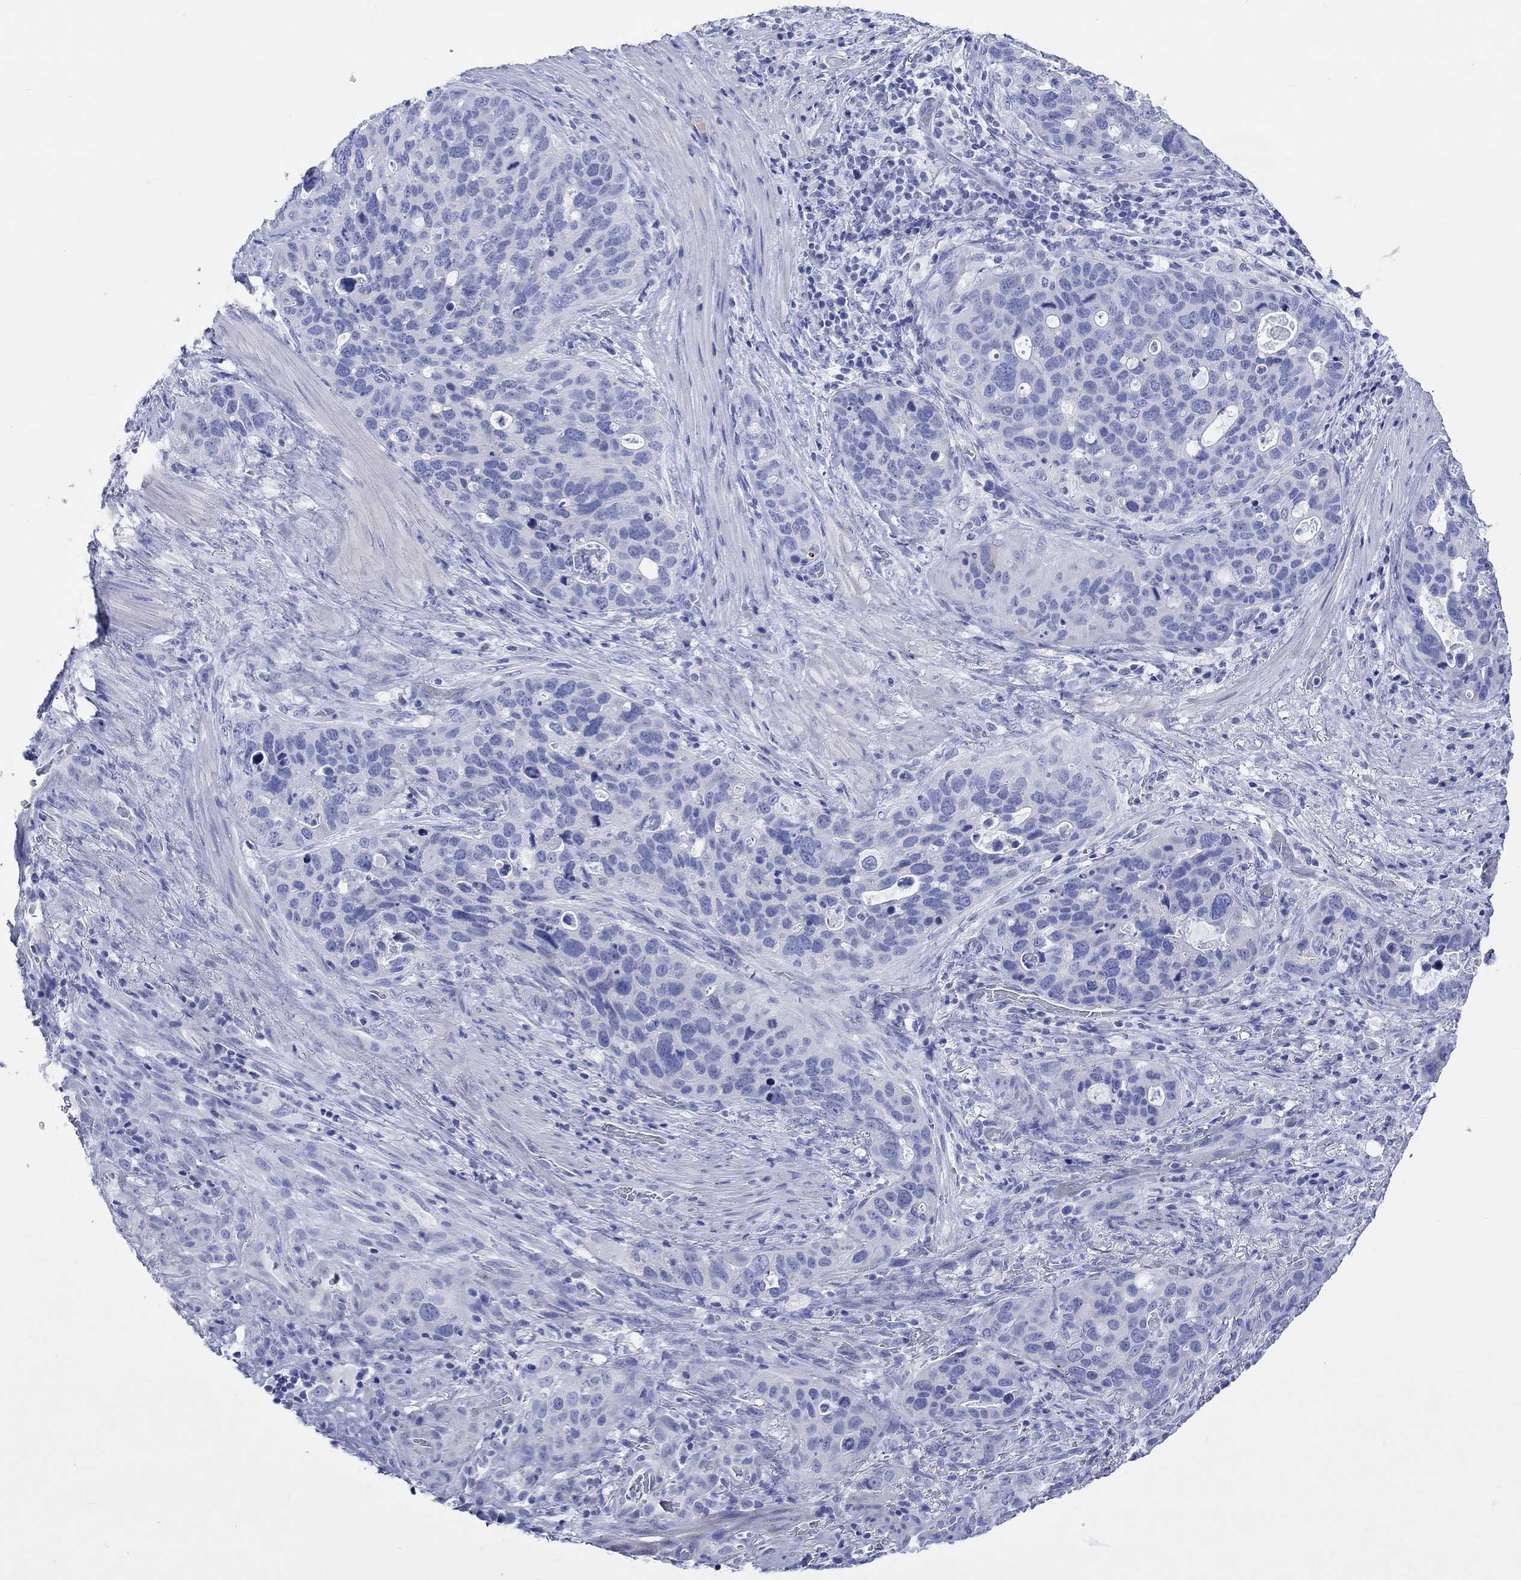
{"staining": {"intensity": "negative", "quantity": "none", "location": "none"}, "tissue": "stomach cancer", "cell_type": "Tumor cells", "image_type": "cancer", "snomed": [{"axis": "morphology", "description": "Adenocarcinoma, NOS"}, {"axis": "topography", "description": "Stomach"}], "caption": "This histopathology image is of stomach cancer stained with immunohistochemistry (IHC) to label a protein in brown with the nuclei are counter-stained blue. There is no positivity in tumor cells.", "gene": "CPLX2", "patient": {"sex": "male", "age": 54}}